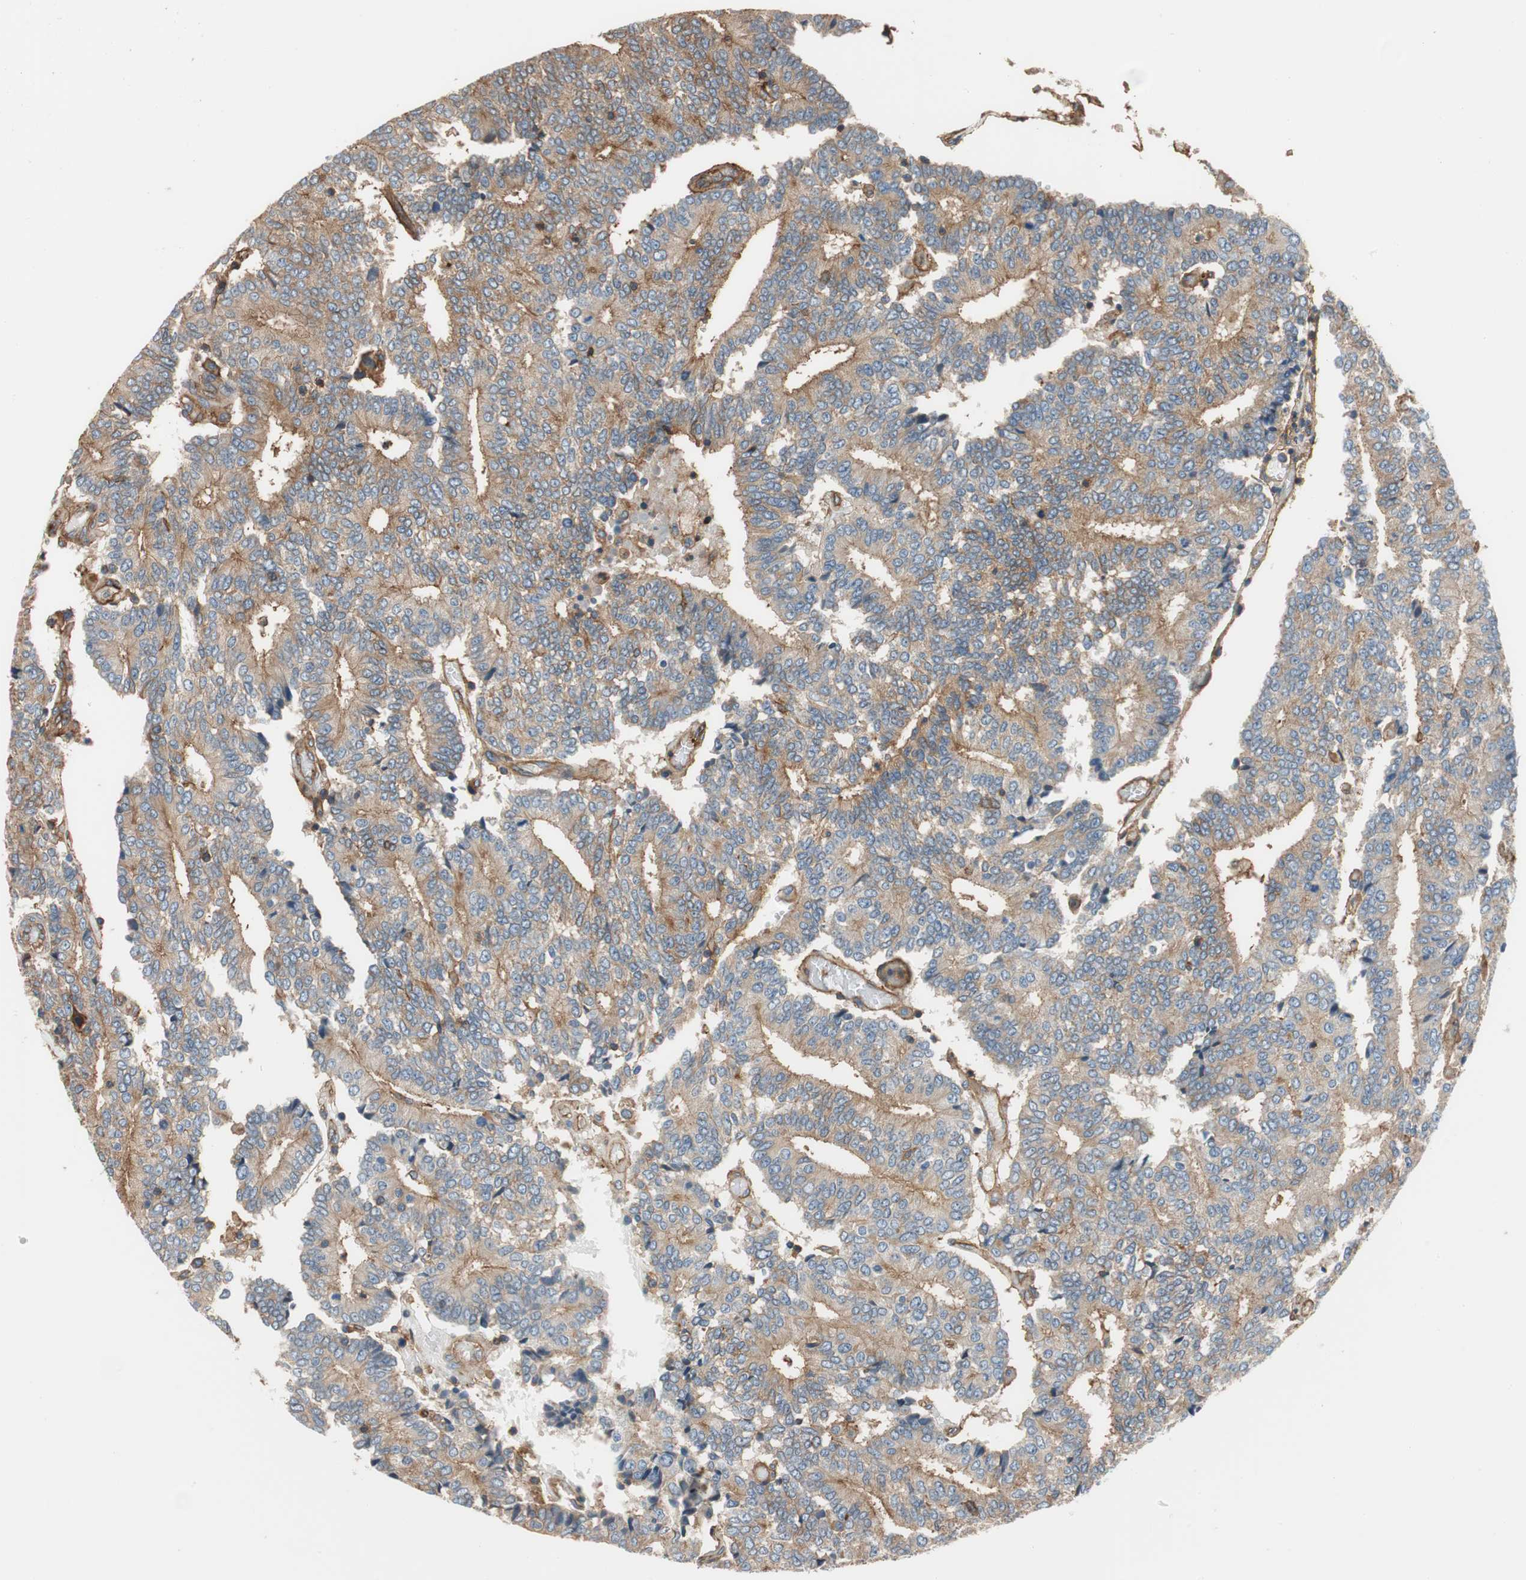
{"staining": {"intensity": "moderate", "quantity": ">75%", "location": "cytoplasmic/membranous"}, "tissue": "prostate cancer", "cell_type": "Tumor cells", "image_type": "cancer", "snomed": [{"axis": "morphology", "description": "Adenocarcinoma, High grade"}, {"axis": "topography", "description": "Prostate"}], "caption": "Moderate cytoplasmic/membranous positivity for a protein is seen in approximately >75% of tumor cells of prostate cancer using immunohistochemistry.", "gene": "IL1RL1", "patient": {"sex": "male", "age": 55}}